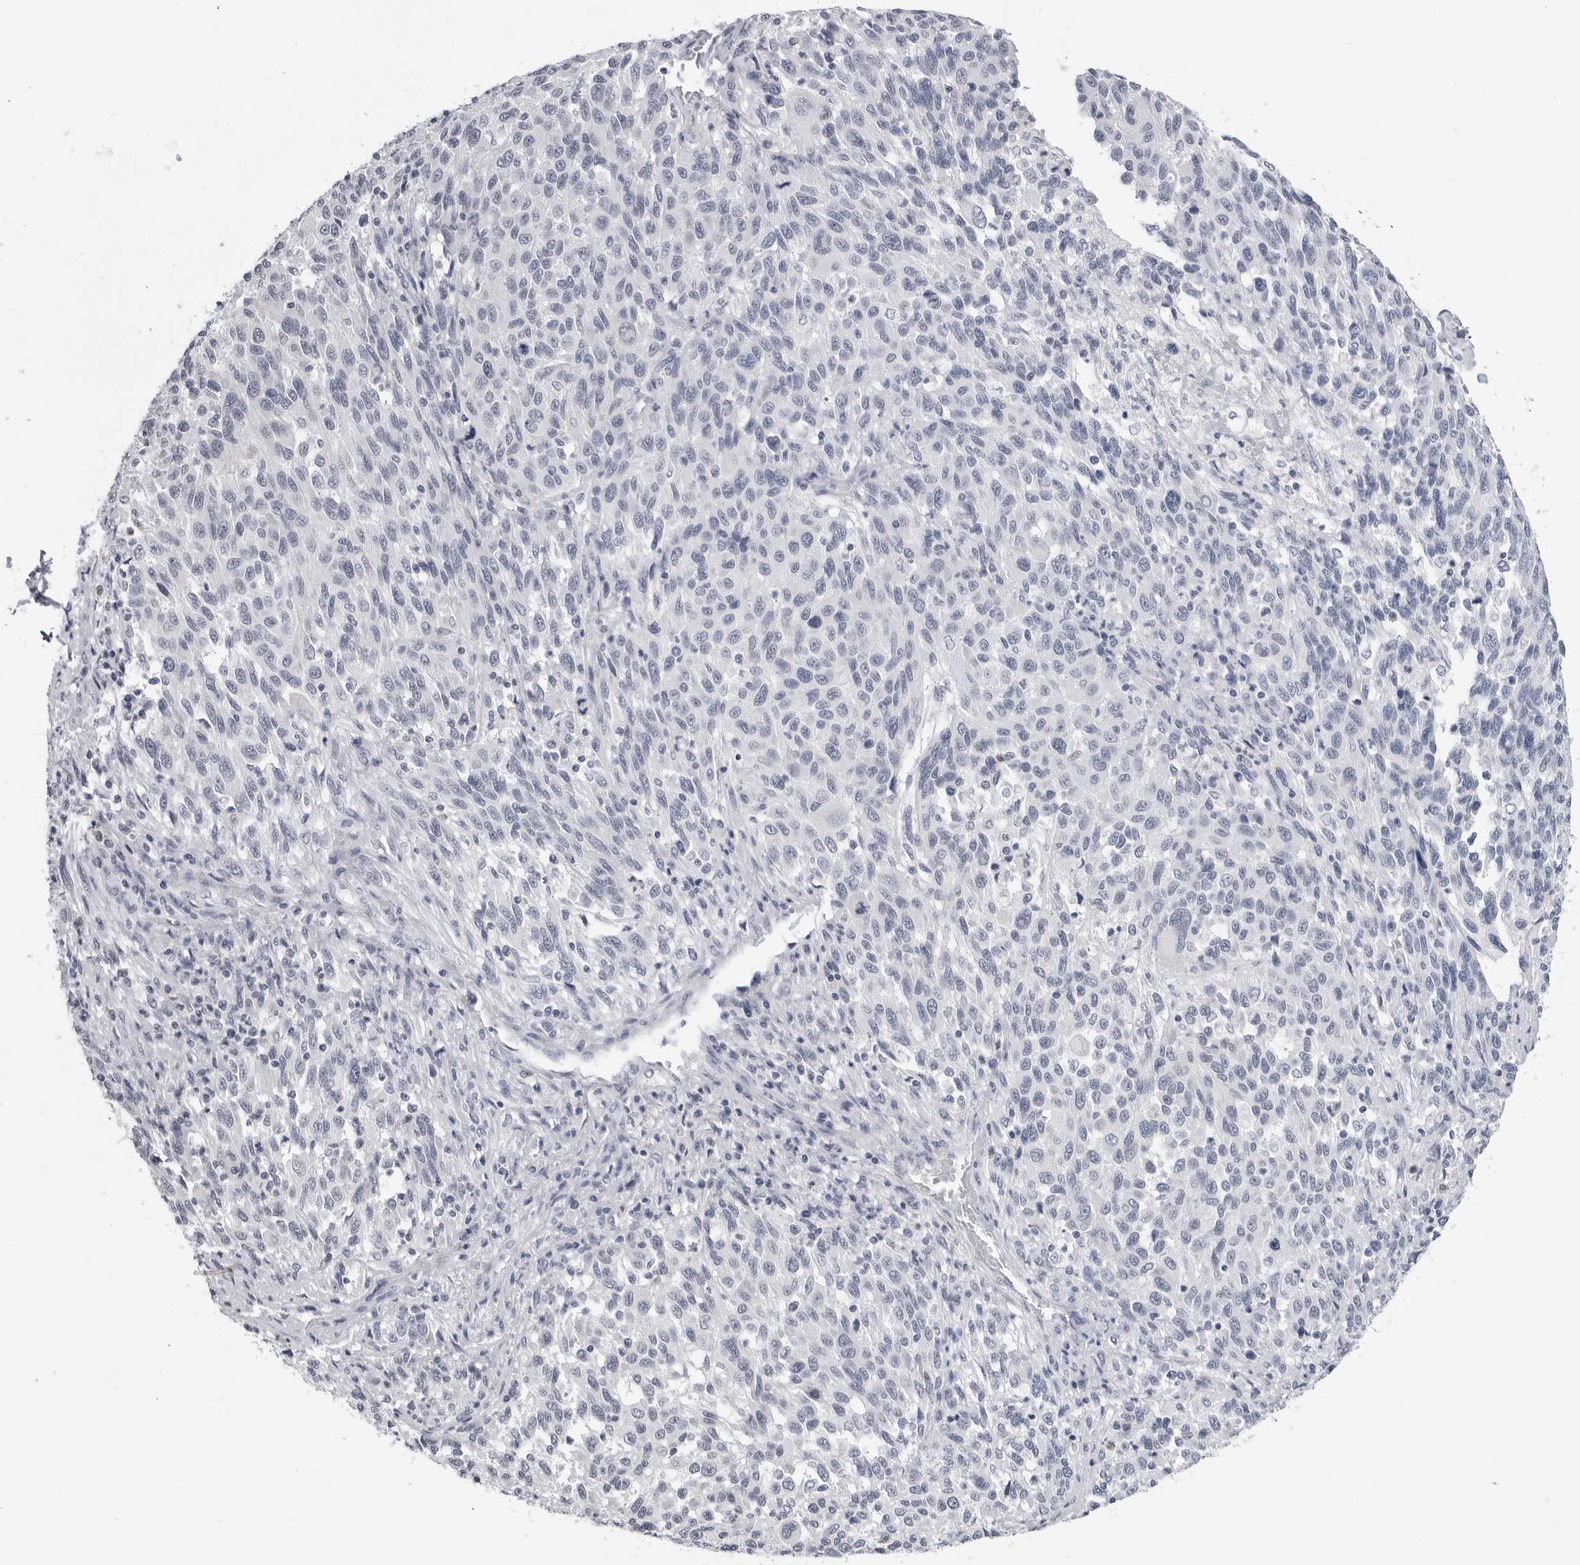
{"staining": {"intensity": "negative", "quantity": "none", "location": "none"}, "tissue": "melanoma", "cell_type": "Tumor cells", "image_type": "cancer", "snomed": [{"axis": "morphology", "description": "Malignant melanoma, Metastatic site"}, {"axis": "topography", "description": "Lymph node"}], "caption": "There is no significant staining in tumor cells of melanoma.", "gene": "PGA3", "patient": {"sex": "male", "age": 61}}